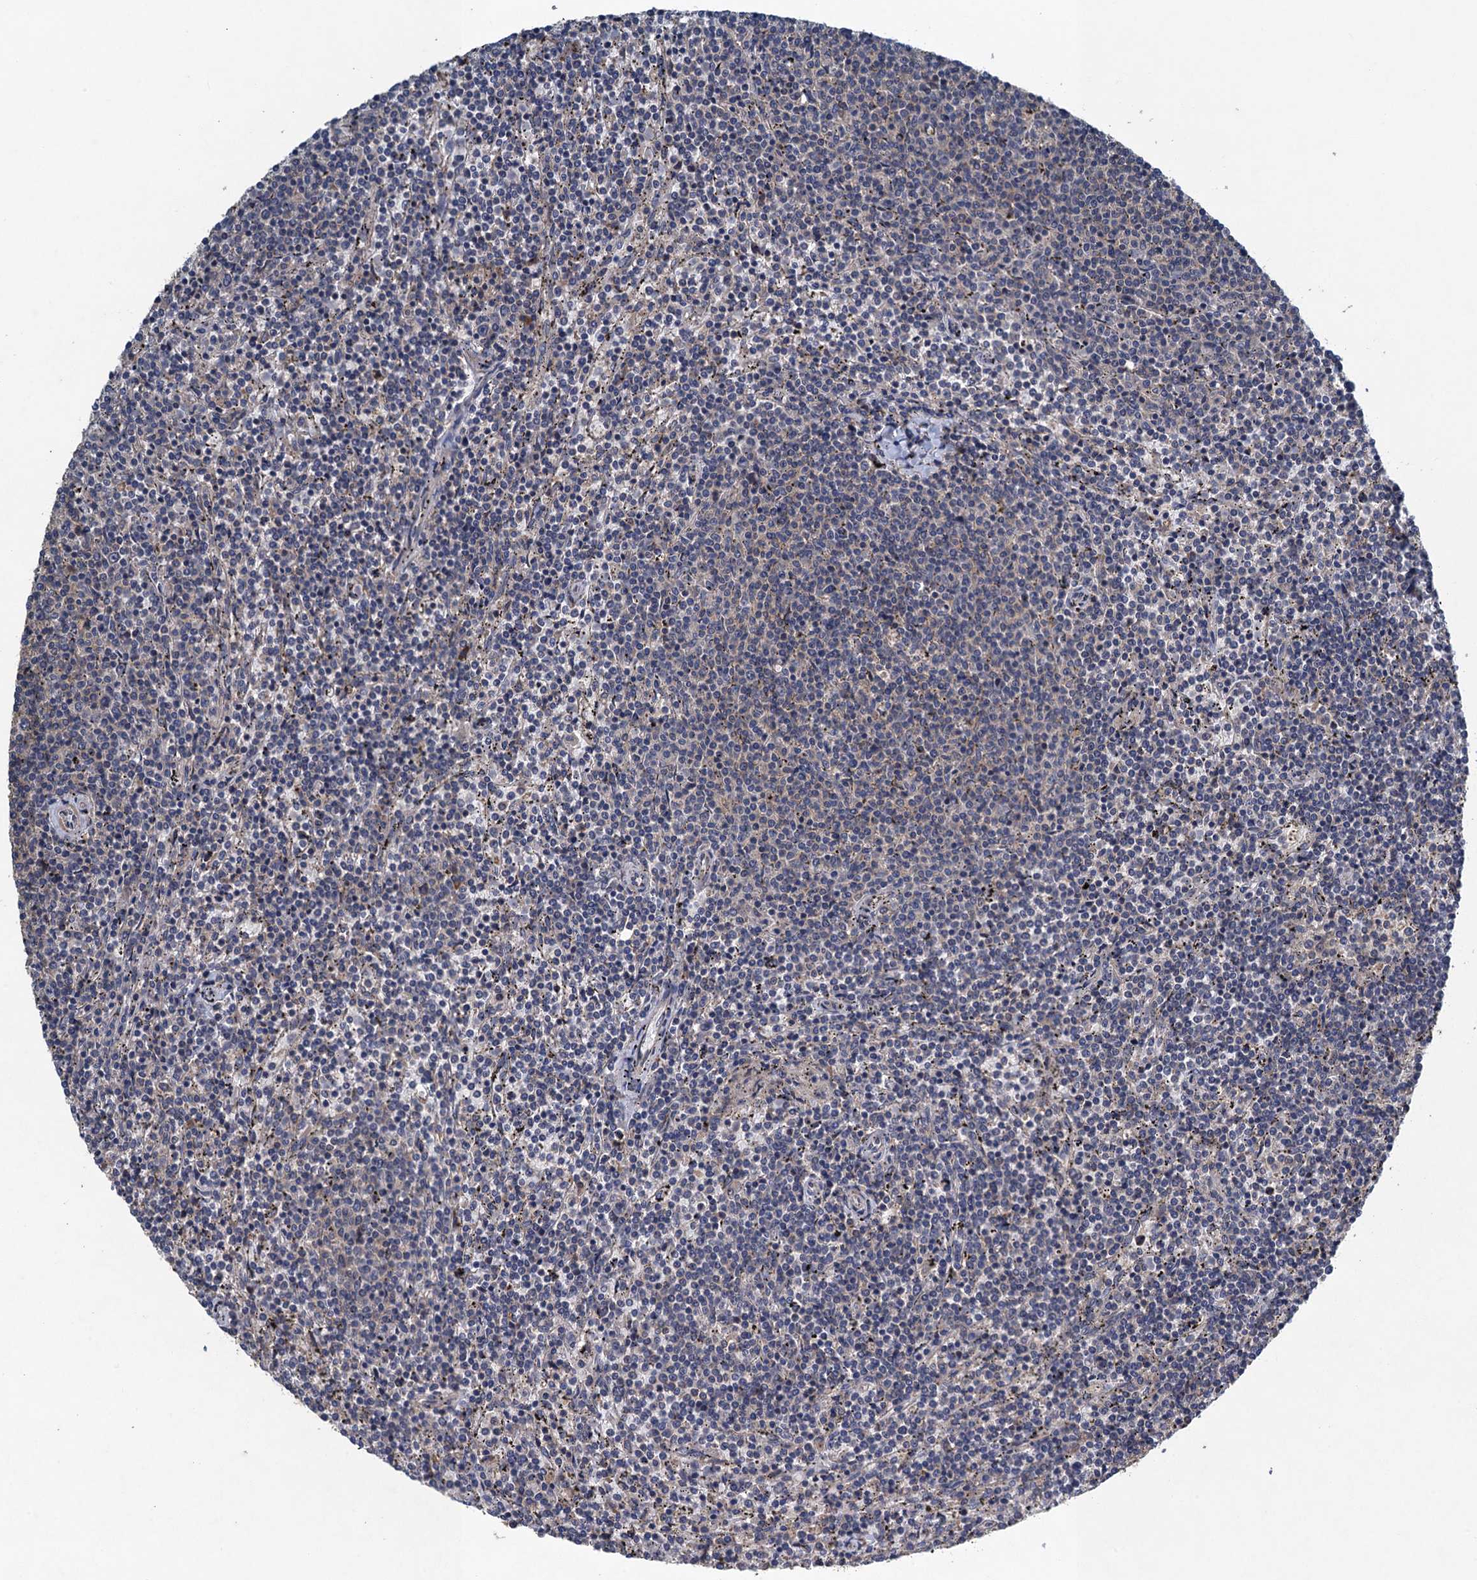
{"staining": {"intensity": "negative", "quantity": "none", "location": "none"}, "tissue": "lymphoma", "cell_type": "Tumor cells", "image_type": "cancer", "snomed": [{"axis": "morphology", "description": "Malignant lymphoma, non-Hodgkin's type, Low grade"}, {"axis": "topography", "description": "Spleen"}], "caption": "Immunohistochemical staining of malignant lymphoma, non-Hodgkin's type (low-grade) reveals no significant expression in tumor cells.", "gene": "CNTN5", "patient": {"sex": "female", "age": 50}}